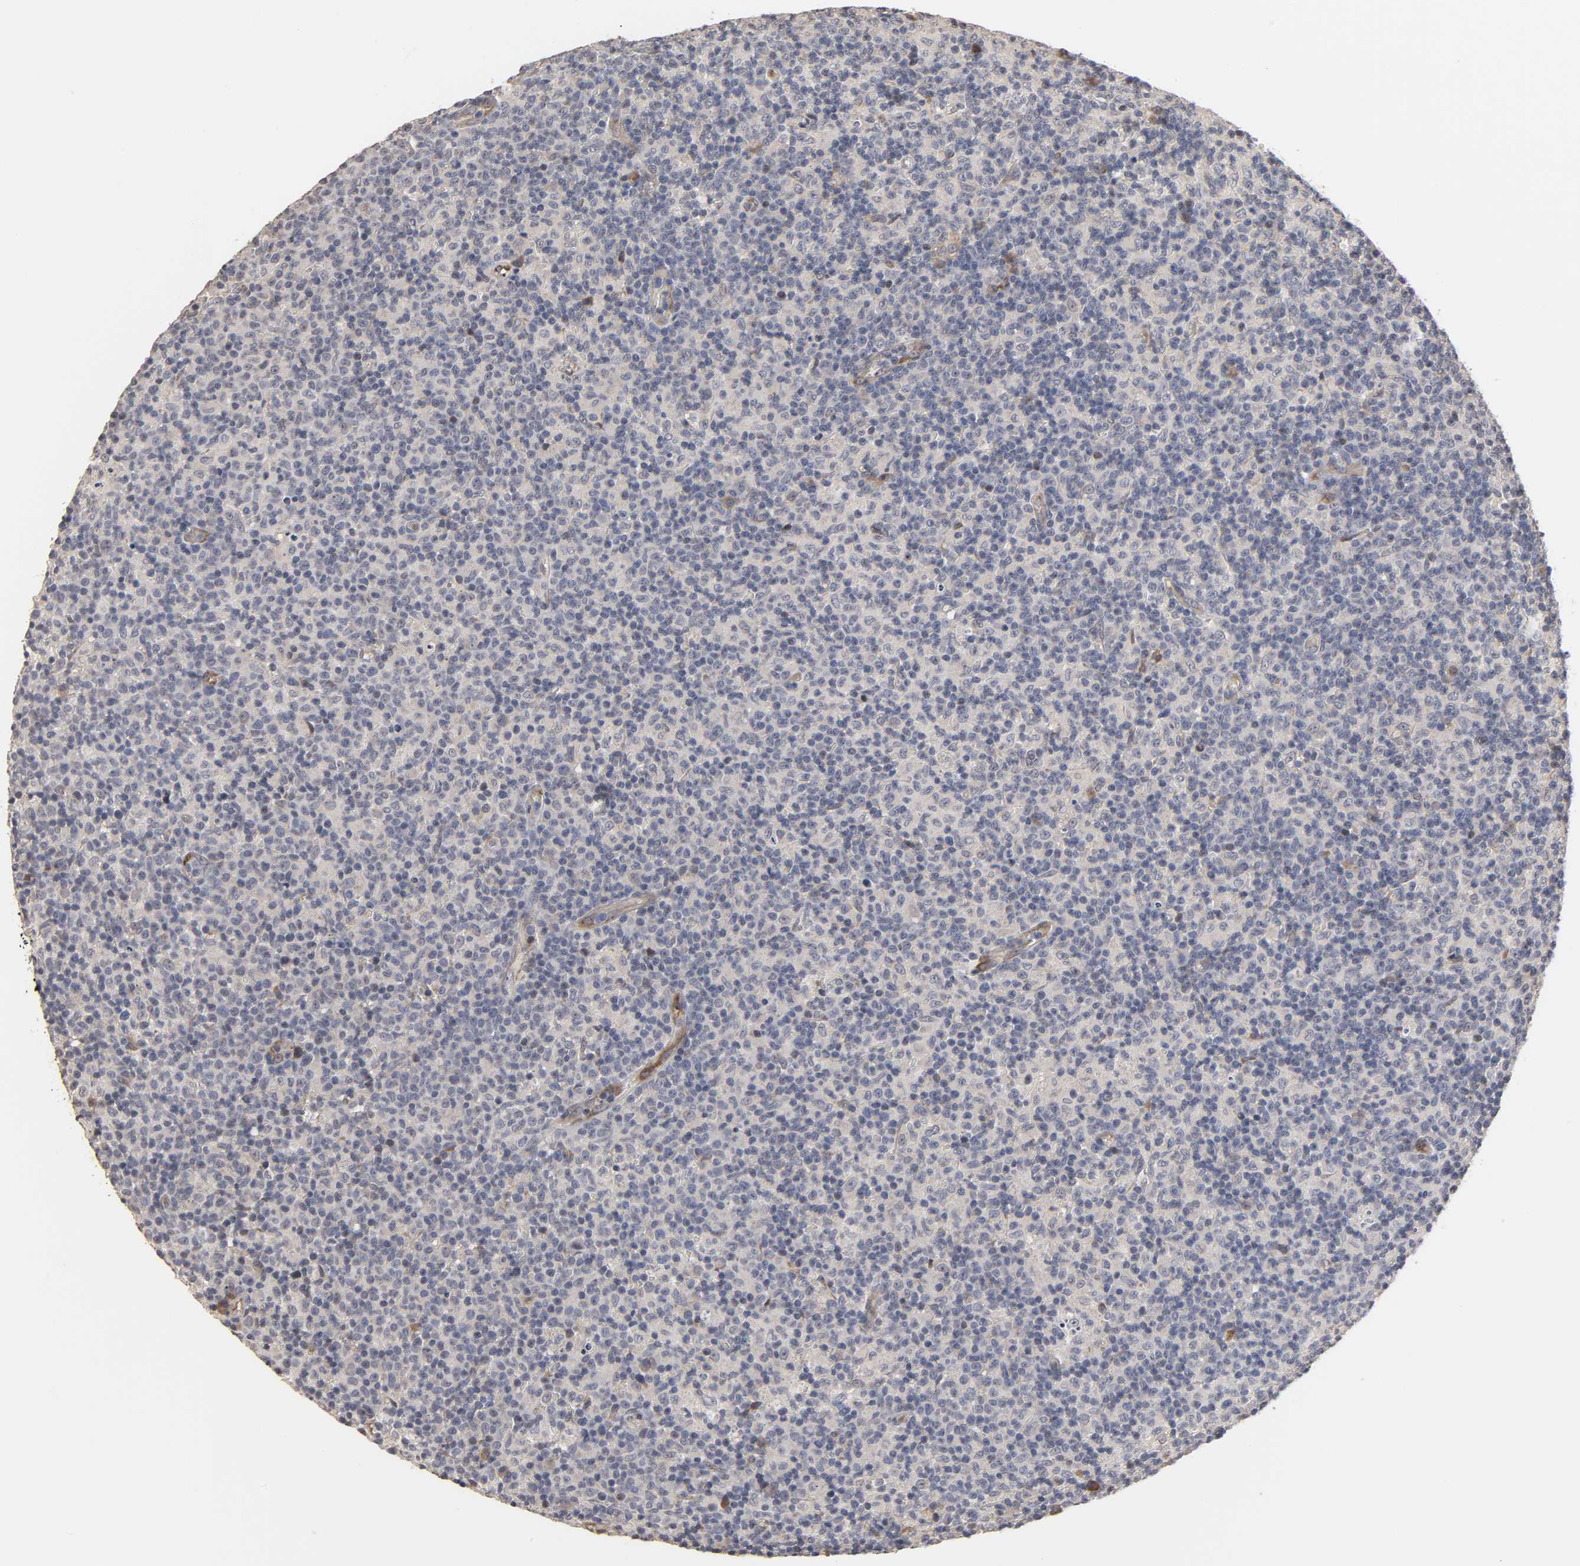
{"staining": {"intensity": "negative", "quantity": "none", "location": "none"}, "tissue": "lymph node", "cell_type": "Germinal center cells", "image_type": "normal", "snomed": [{"axis": "morphology", "description": "Normal tissue, NOS"}, {"axis": "morphology", "description": "Inflammation, NOS"}, {"axis": "topography", "description": "Lymph node"}], "caption": "Germinal center cells are negative for protein expression in normal human lymph node. (DAB immunohistochemistry, high magnification).", "gene": "HNF4A", "patient": {"sex": "male", "age": 55}}